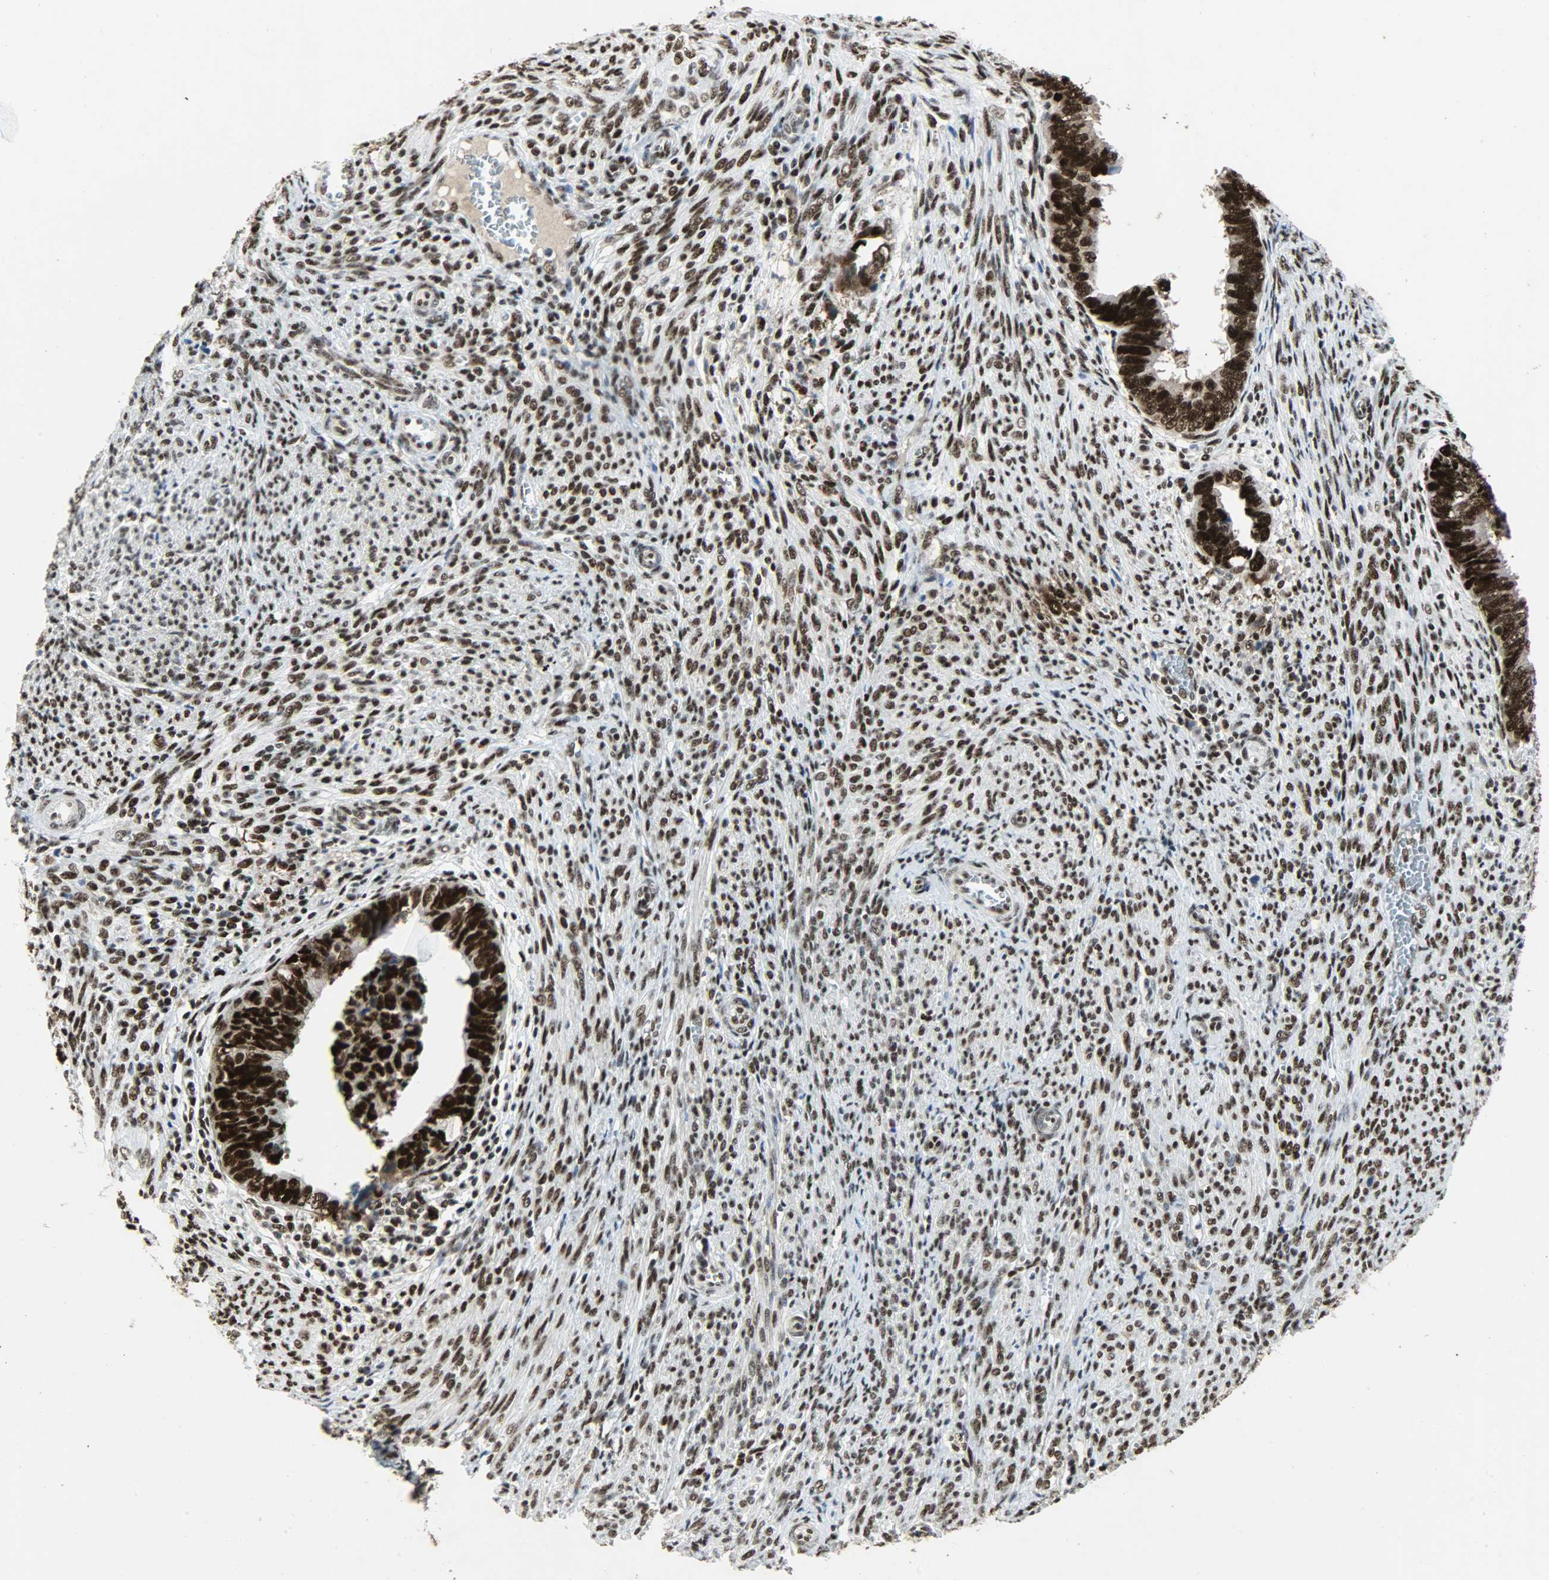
{"staining": {"intensity": "strong", "quantity": ">75%", "location": "cytoplasmic/membranous,nuclear"}, "tissue": "endometrial cancer", "cell_type": "Tumor cells", "image_type": "cancer", "snomed": [{"axis": "morphology", "description": "Adenocarcinoma, NOS"}, {"axis": "topography", "description": "Endometrium"}], "caption": "Endometrial adenocarcinoma tissue demonstrates strong cytoplasmic/membranous and nuclear staining in approximately >75% of tumor cells, visualized by immunohistochemistry.", "gene": "SSB", "patient": {"sex": "female", "age": 75}}